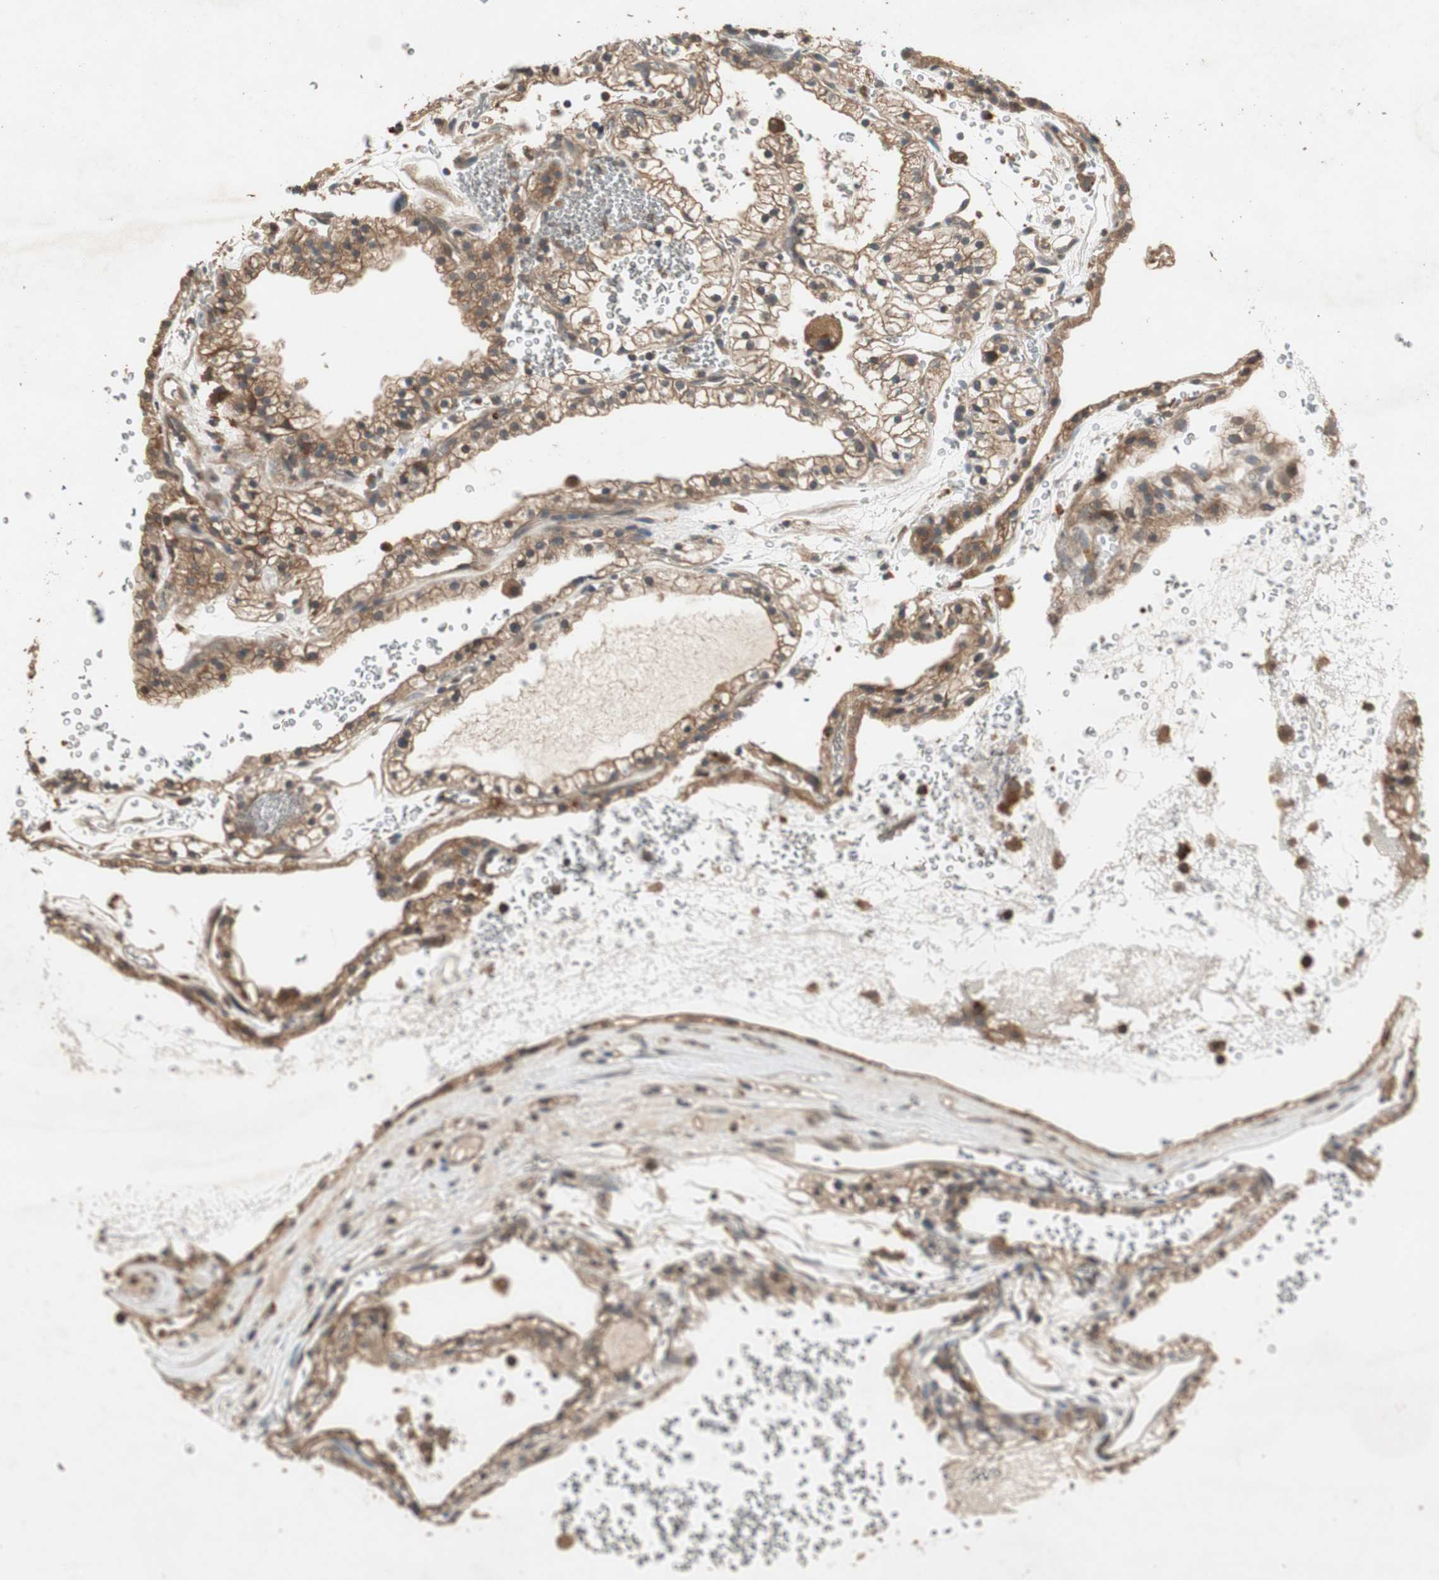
{"staining": {"intensity": "moderate", "quantity": ">75%", "location": "cytoplasmic/membranous"}, "tissue": "renal cancer", "cell_type": "Tumor cells", "image_type": "cancer", "snomed": [{"axis": "morphology", "description": "Adenocarcinoma, NOS"}, {"axis": "topography", "description": "Kidney"}], "caption": "Adenocarcinoma (renal) stained with DAB IHC shows medium levels of moderate cytoplasmic/membranous expression in approximately >75% of tumor cells.", "gene": "UBAC1", "patient": {"sex": "female", "age": 41}}